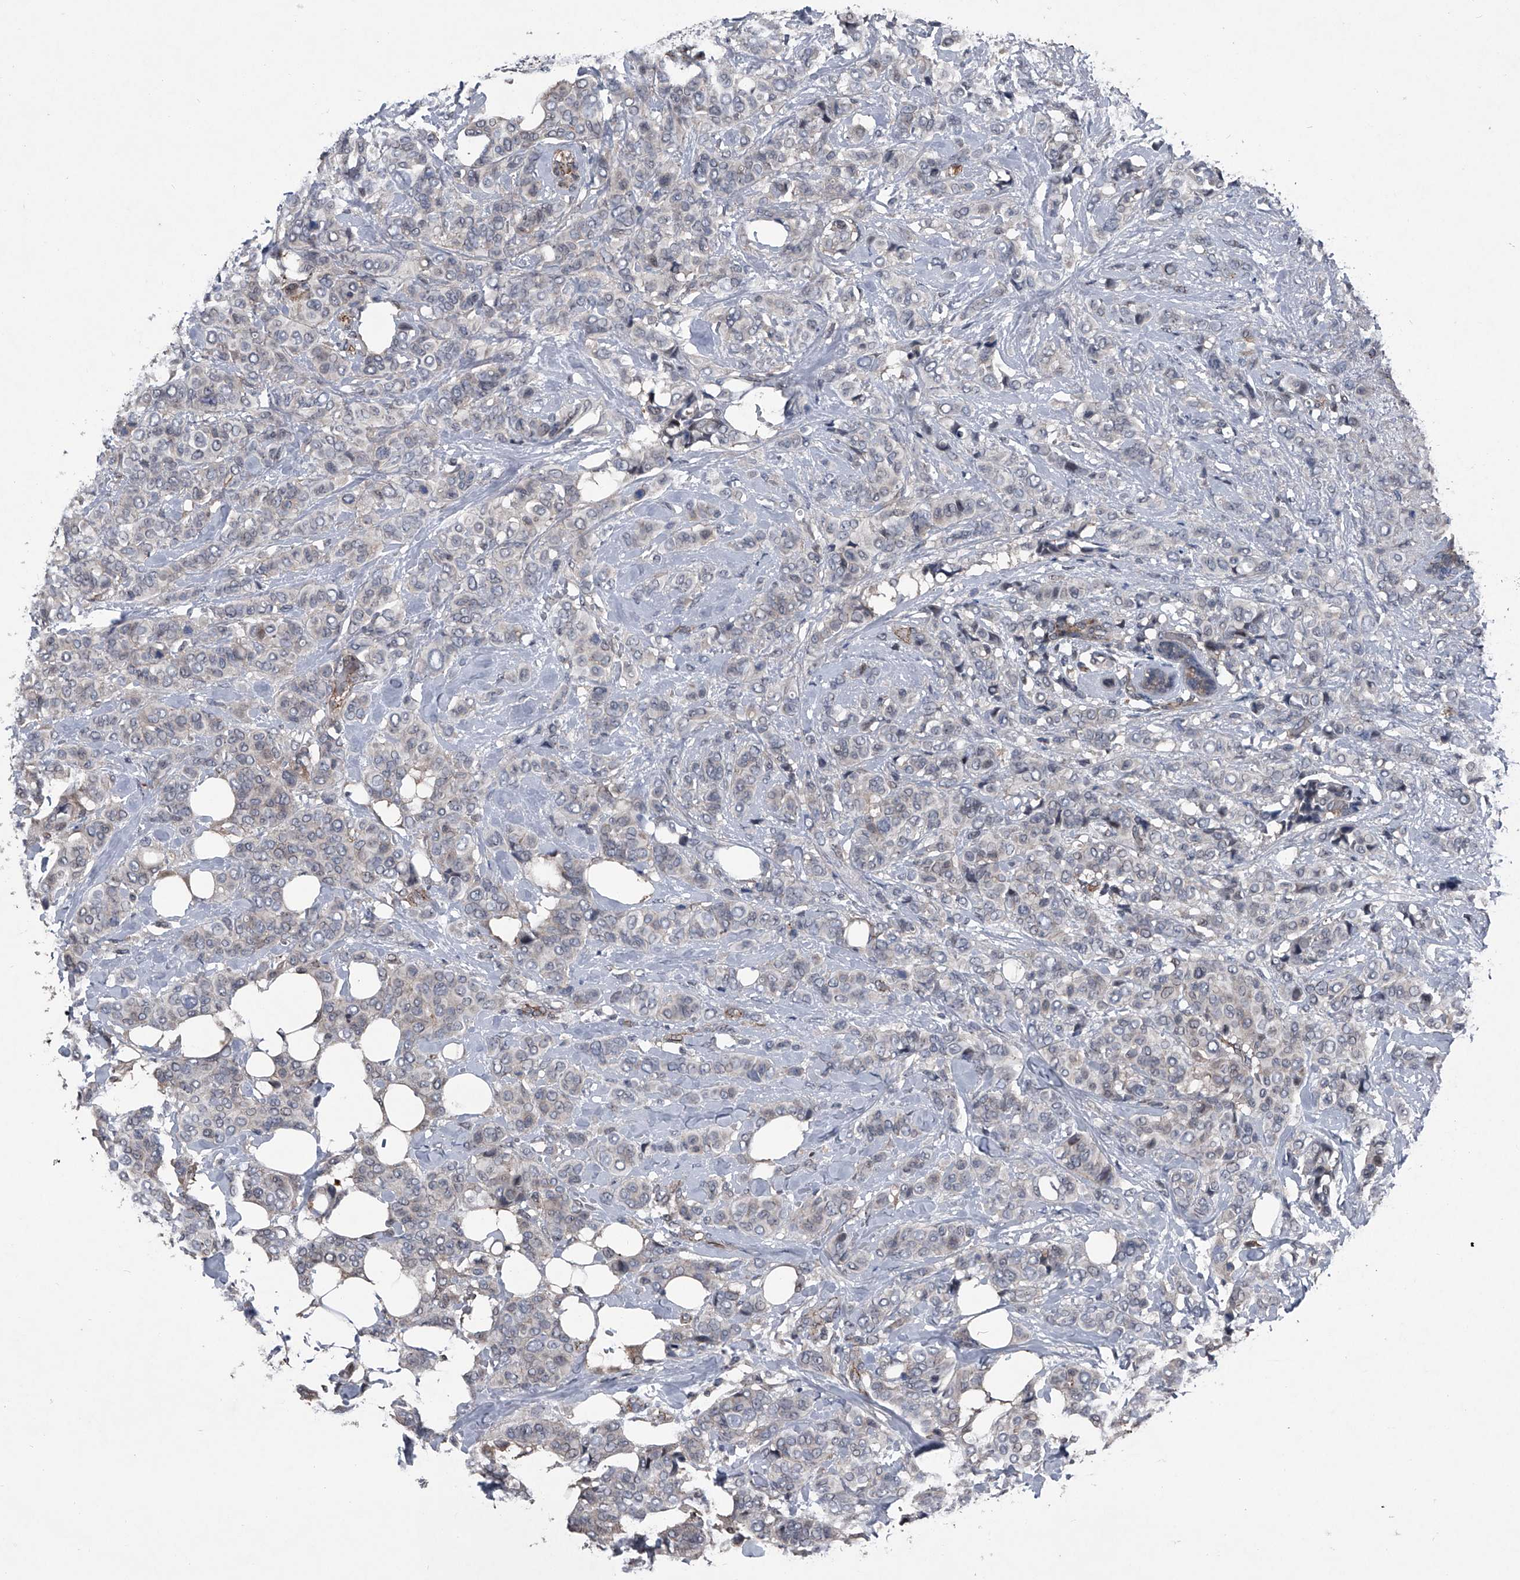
{"staining": {"intensity": "weak", "quantity": "<25%", "location": "cytoplasmic/membranous"}, "tissue": "breast cancer", "cell_type": "Tumor cells", "image_type": "cancer", "snomed": [{"axis": "morphology", "description": "Lobular carcinoma"}, {"axis": "topography", "description": "Breast"}], "caption": "High power microscopy photomicrograph of an immunohistochemistry (IHC) image of breast cancer, revealing no significant positivity in tumor cells. (Stains: DAB (3,3'-diaminobenzidine) immunohistochemistry with hematoxylin counter stain, Microscopy: brightfield microscopy at high magnification).", "gene": "MAPKAP1", "patient": {"sex": "female", "age": 51}}